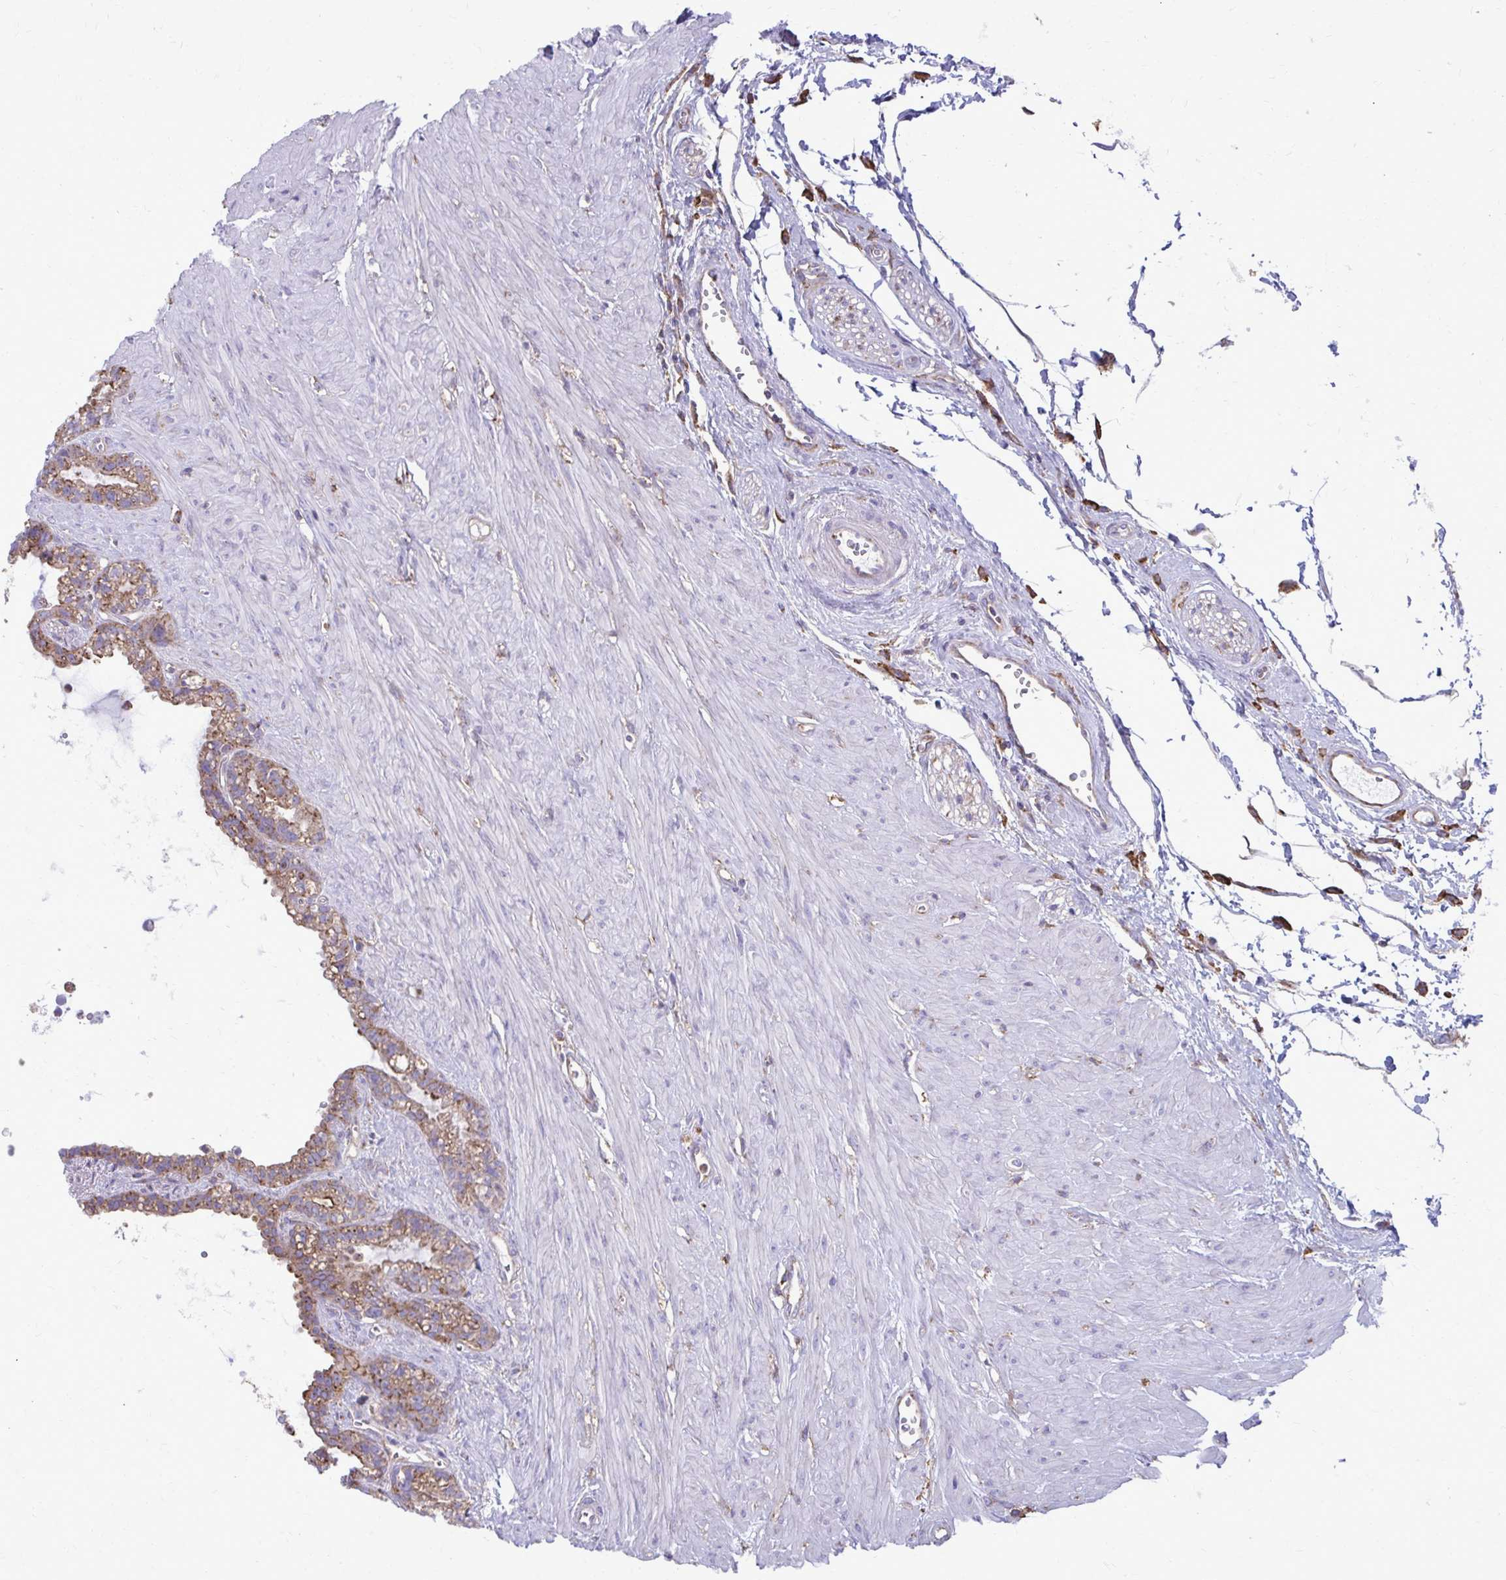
{"staining": {"intensity": "moderate", "quantity": ">75%", "location": "cytoplasmic/membranous"}, "tissue": "seminal vesicle", "cell_type": "Glandular cells", "image_type": "normal", "snomed": [{"axis": "morphology", "description": "Normal tissue, NOS"}, {"axis": "topography", "description": "Seminal veicle"}], "caption": "Brown immunohistochemical staining in benign human seminal vesicle exhibits moderate cytoplasmic/membranous expression in approximately >75% of glandular cells. Using DAB (3,3'-diaminobenzidine) (brown) and hematoxylin (blue) stains, captured at high magnification using brightfield microscopy.", "gene": "CLTA", "patient": {"sex": "male", "age": 76}}